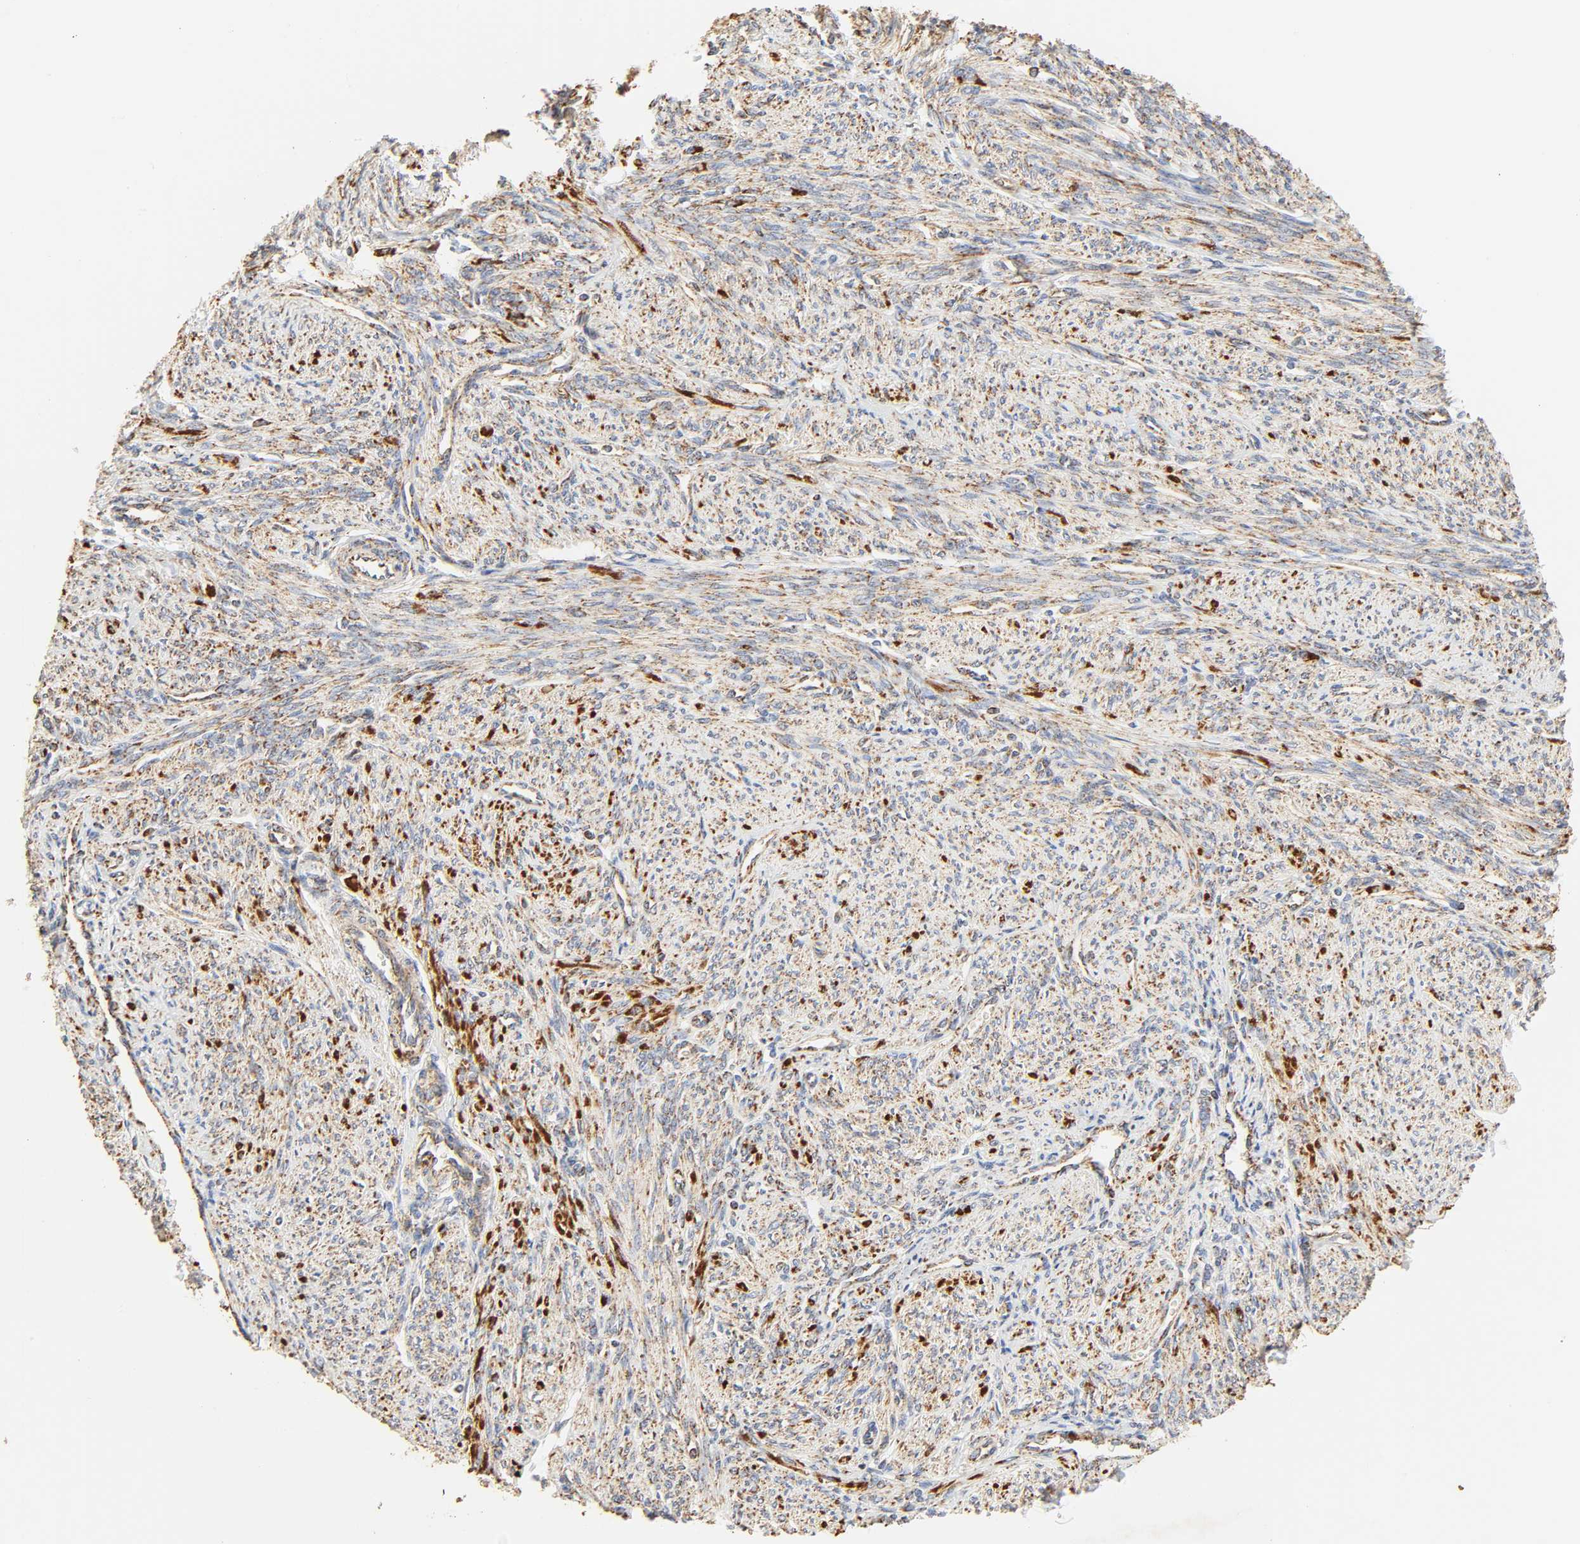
{"staining": {"intensity": "moderate", "quantity": ">75%", "location": "cytoplasmic/membranous"}, "tissue": "smooth muscle", "cell_type": "Smooth muscle cells", "image_type": "normal", "snomed": [{"axis": "morphology", "description": "Normal tissue, NOS"}, {"axis": "topography", "description": "Smooth muscle"}], "caption": "DAB immunohistochemical staining of benign human smooth muscle reveals moderate cytoplasmic/membranous protein expression in approximately >75% of smooth muscle cells.", "gene": "ZMAT5", "patient": {"sex": "female", "age": 65}}